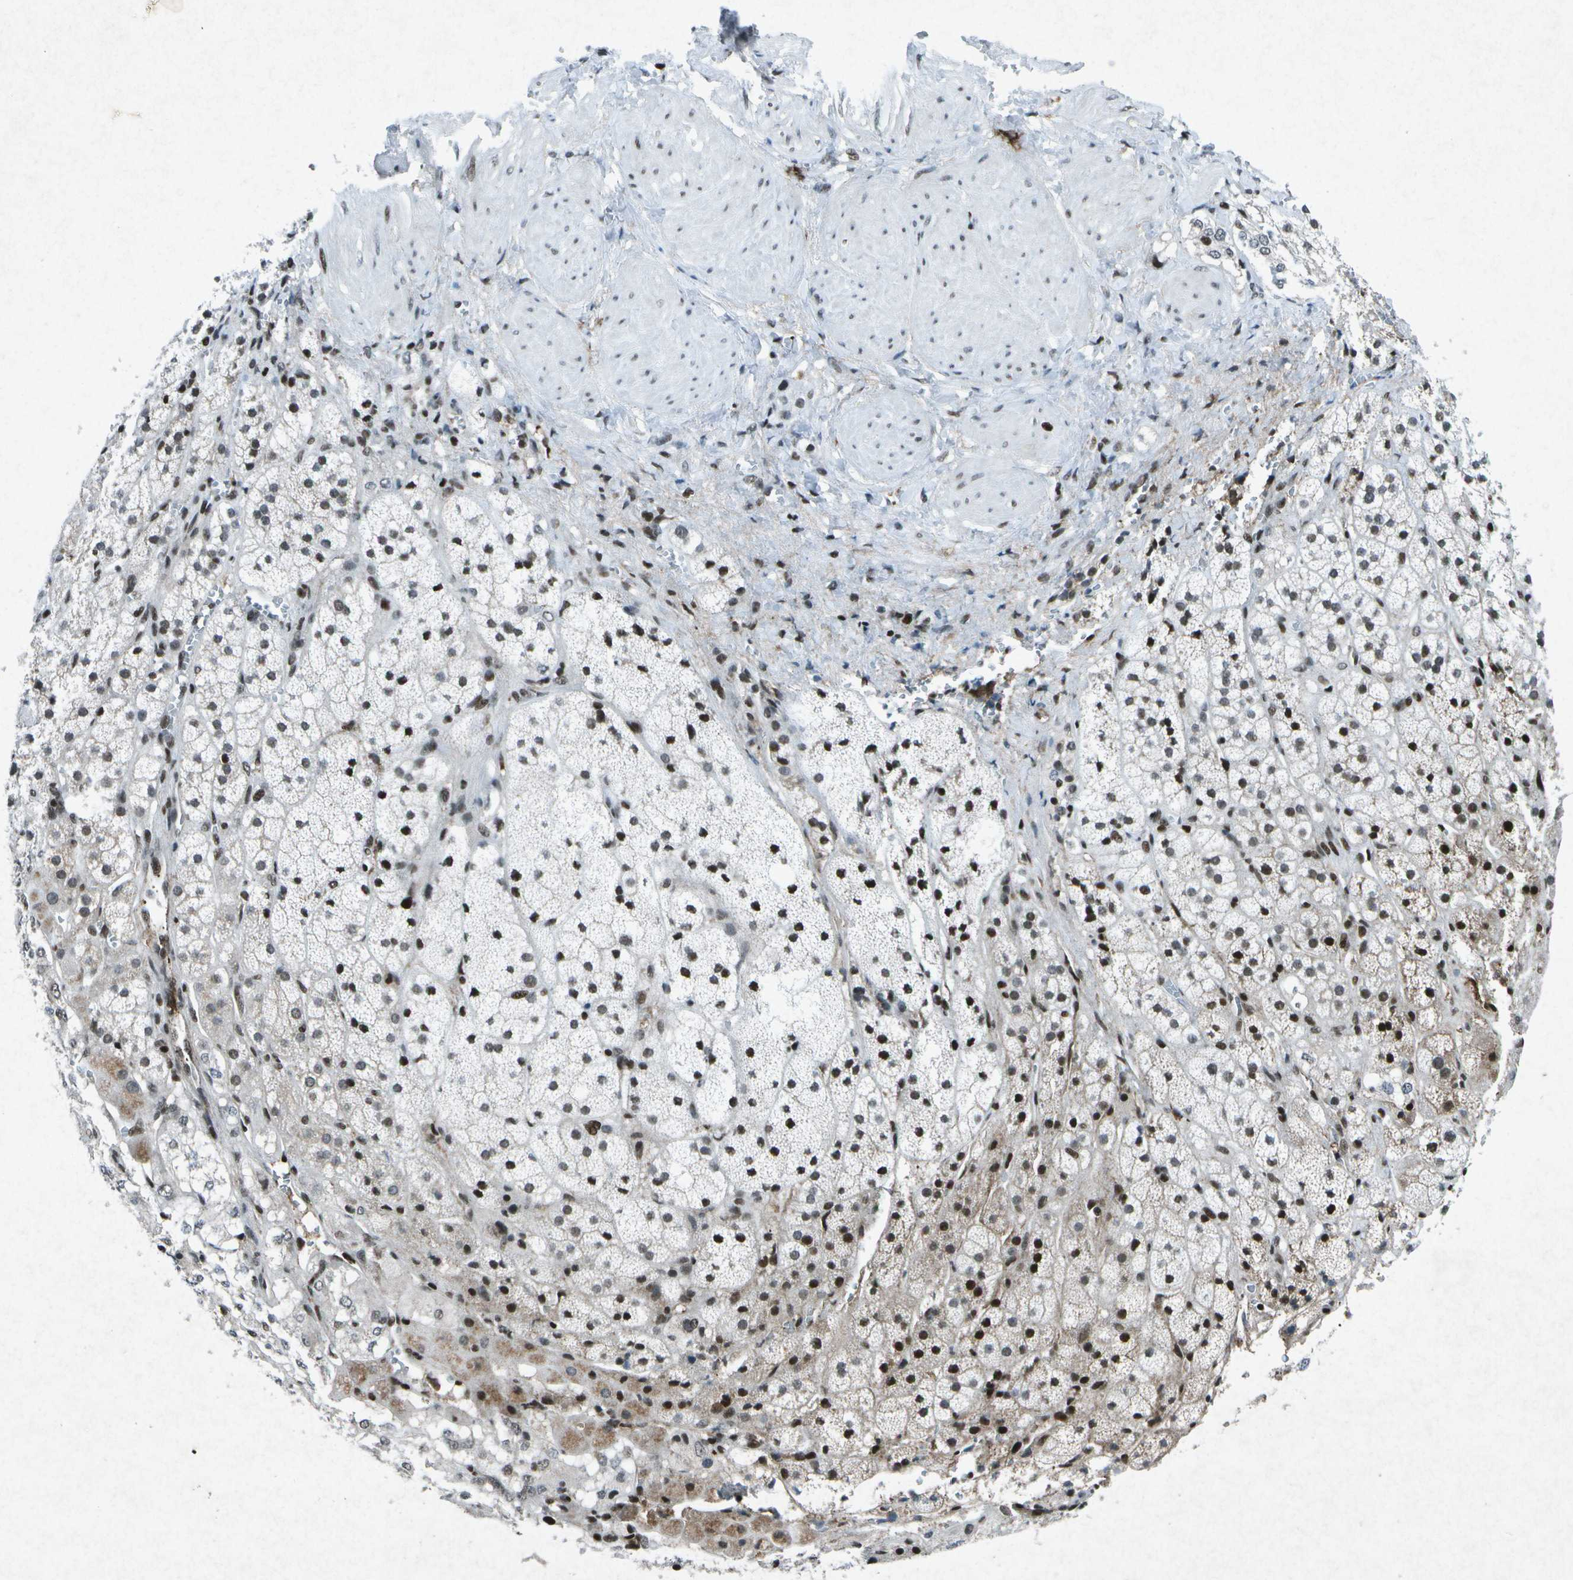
{"staining": {"intensity": "strong", "quantity": ">75%", "location": "nuclear"}, "tissue": "adrenal gland", "cell_type": "Glandular cells", "image_type": "normal", "snomed": [{"axis": "morphology", "description": "Normal tissue, NOS"}, {"axis": "topography", "description": "Adrenal gland"}], "caption": "High-power microscopy captured an immunohistochemistry (IHC) photomicrograph of normal adrenal gland, revealing strong nuclear expression in about >75% of glandular cells.", "gene": "MTA2", "patient": {"sex": "male", "age": 56}}